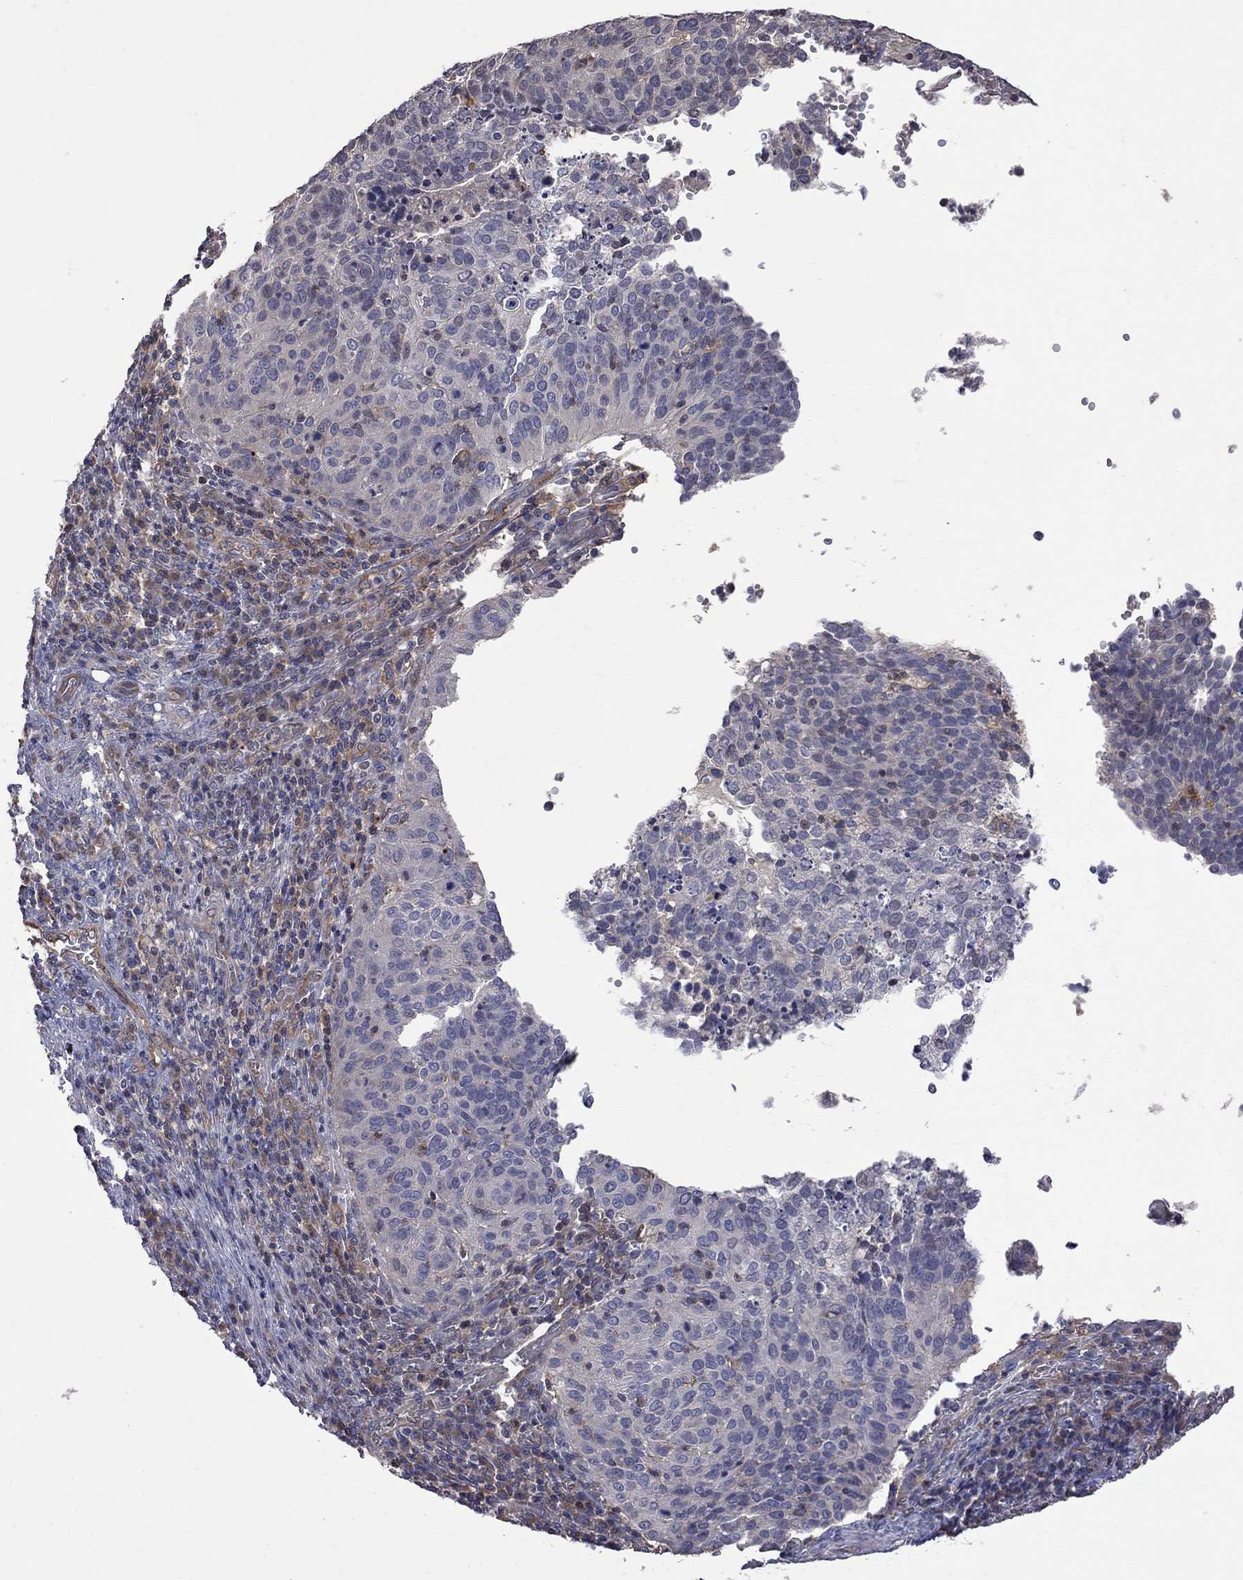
{"staining": {"intensity": "negative", "quantity": "none", "location": "none"}, "tissue": "cervical cancer", "cell_type": "Tumor cells", "image_type": "cancer", "snomed": [{"axis": "morphology", "description": "Squamous cell carcinoma, NOS"}, {"axis": "topography", "description": "Cervix"}], "caption": "Protein analysis of cervical cancer exhibits no significant positivity in tumor cells. (DAB immunohistochemistry with hematoxylin counter stain).", "gene": "ABI3", "patient": {"sex": "female", "age": 39}}